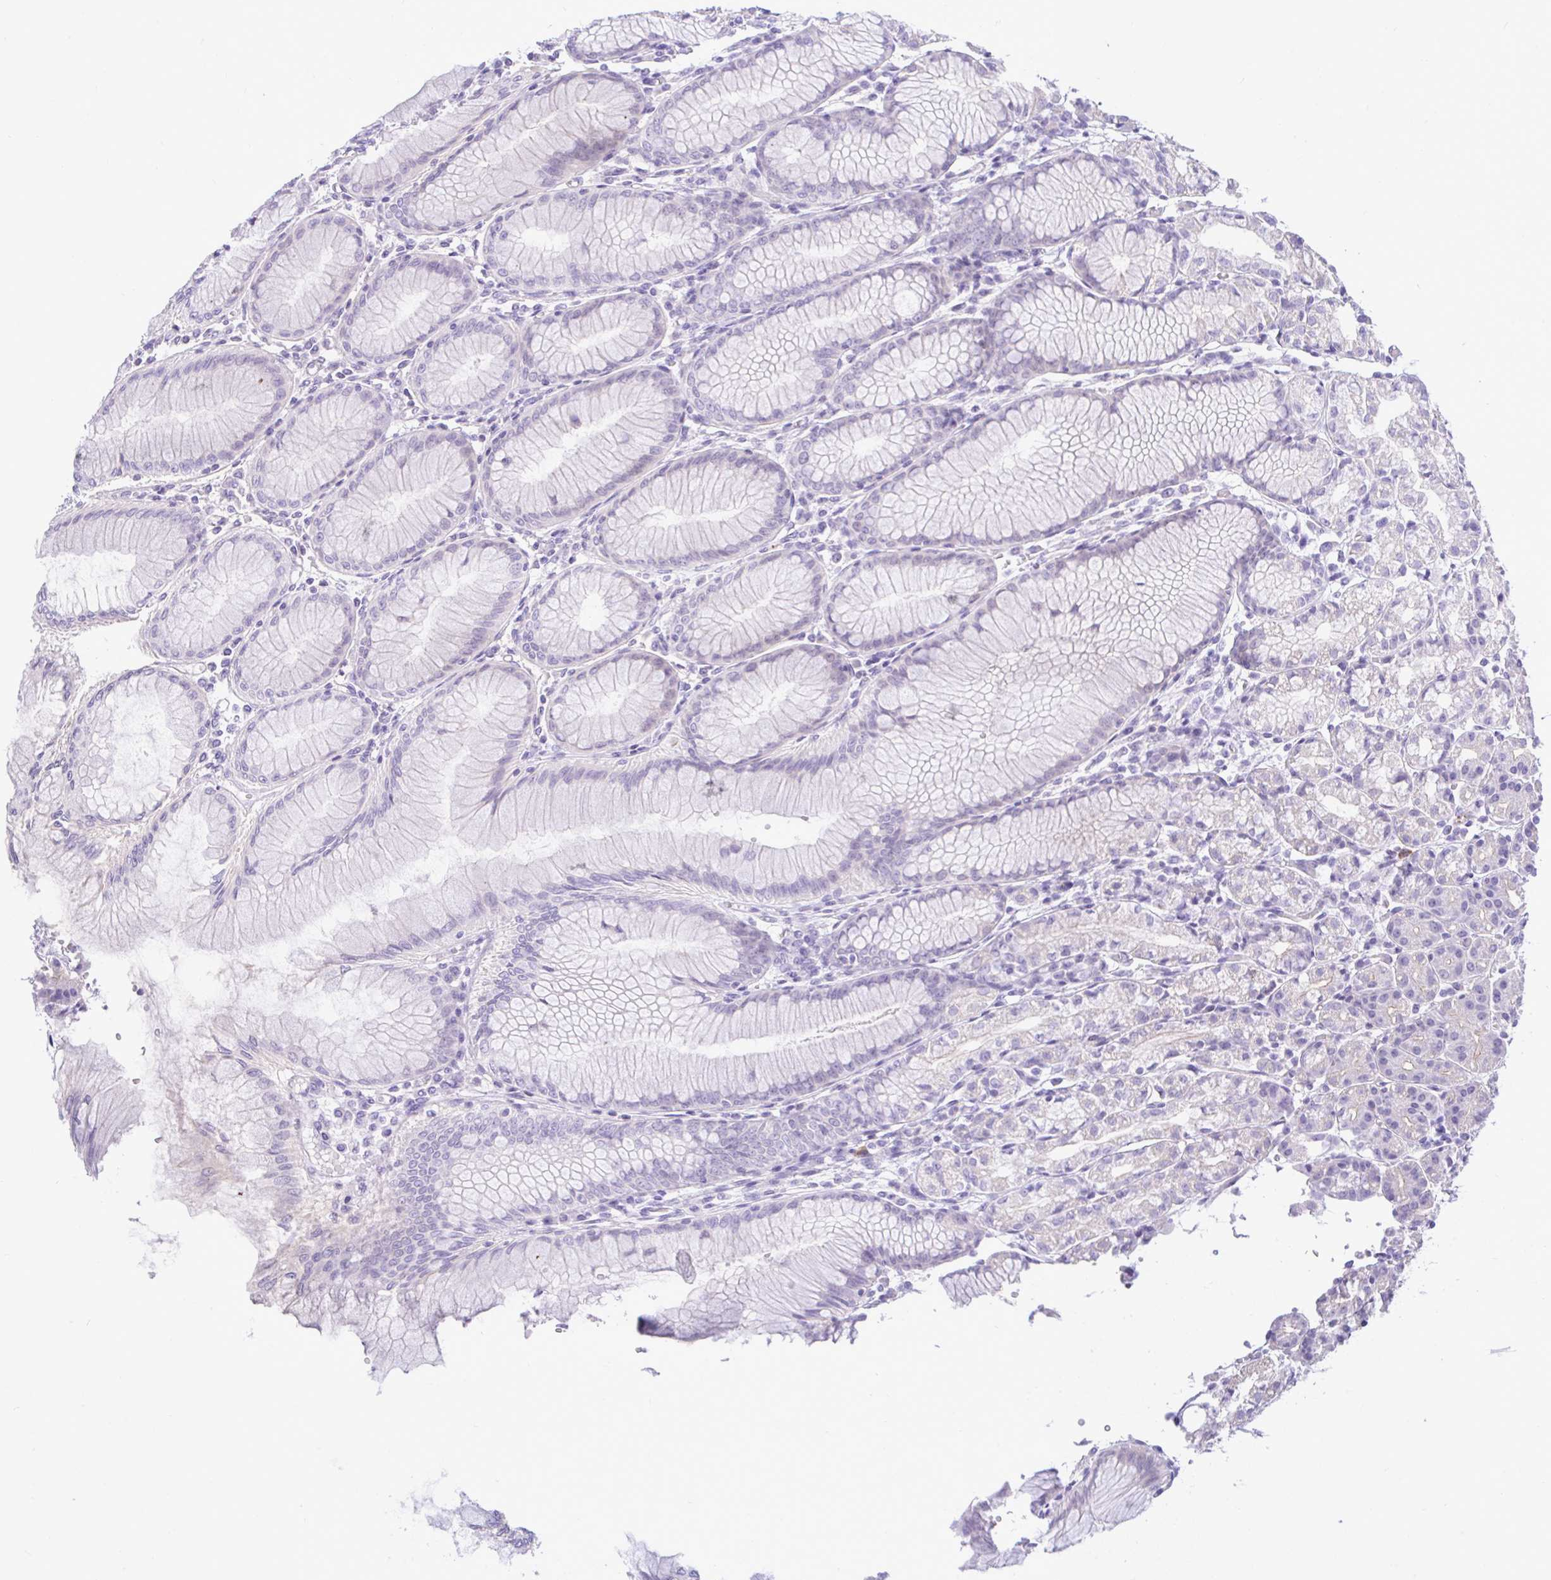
{"staining": {"intensity": "negative", "quantity": "none", "location": "none"}, "tissue": "stomach", "cell_type": "Glandular cells", "image_type": "normal", "snomed": [{"axis": "morphology", "description": "Normal tissue, NOS"}, {"axis": "topography", "description": "Stomach"}], "caption": "Histopathology image shows no protein positivity in glandular cells of unremarkable stomach.", "gene": "ZNF101", "patient": {"sex": "female", "age": 57}}